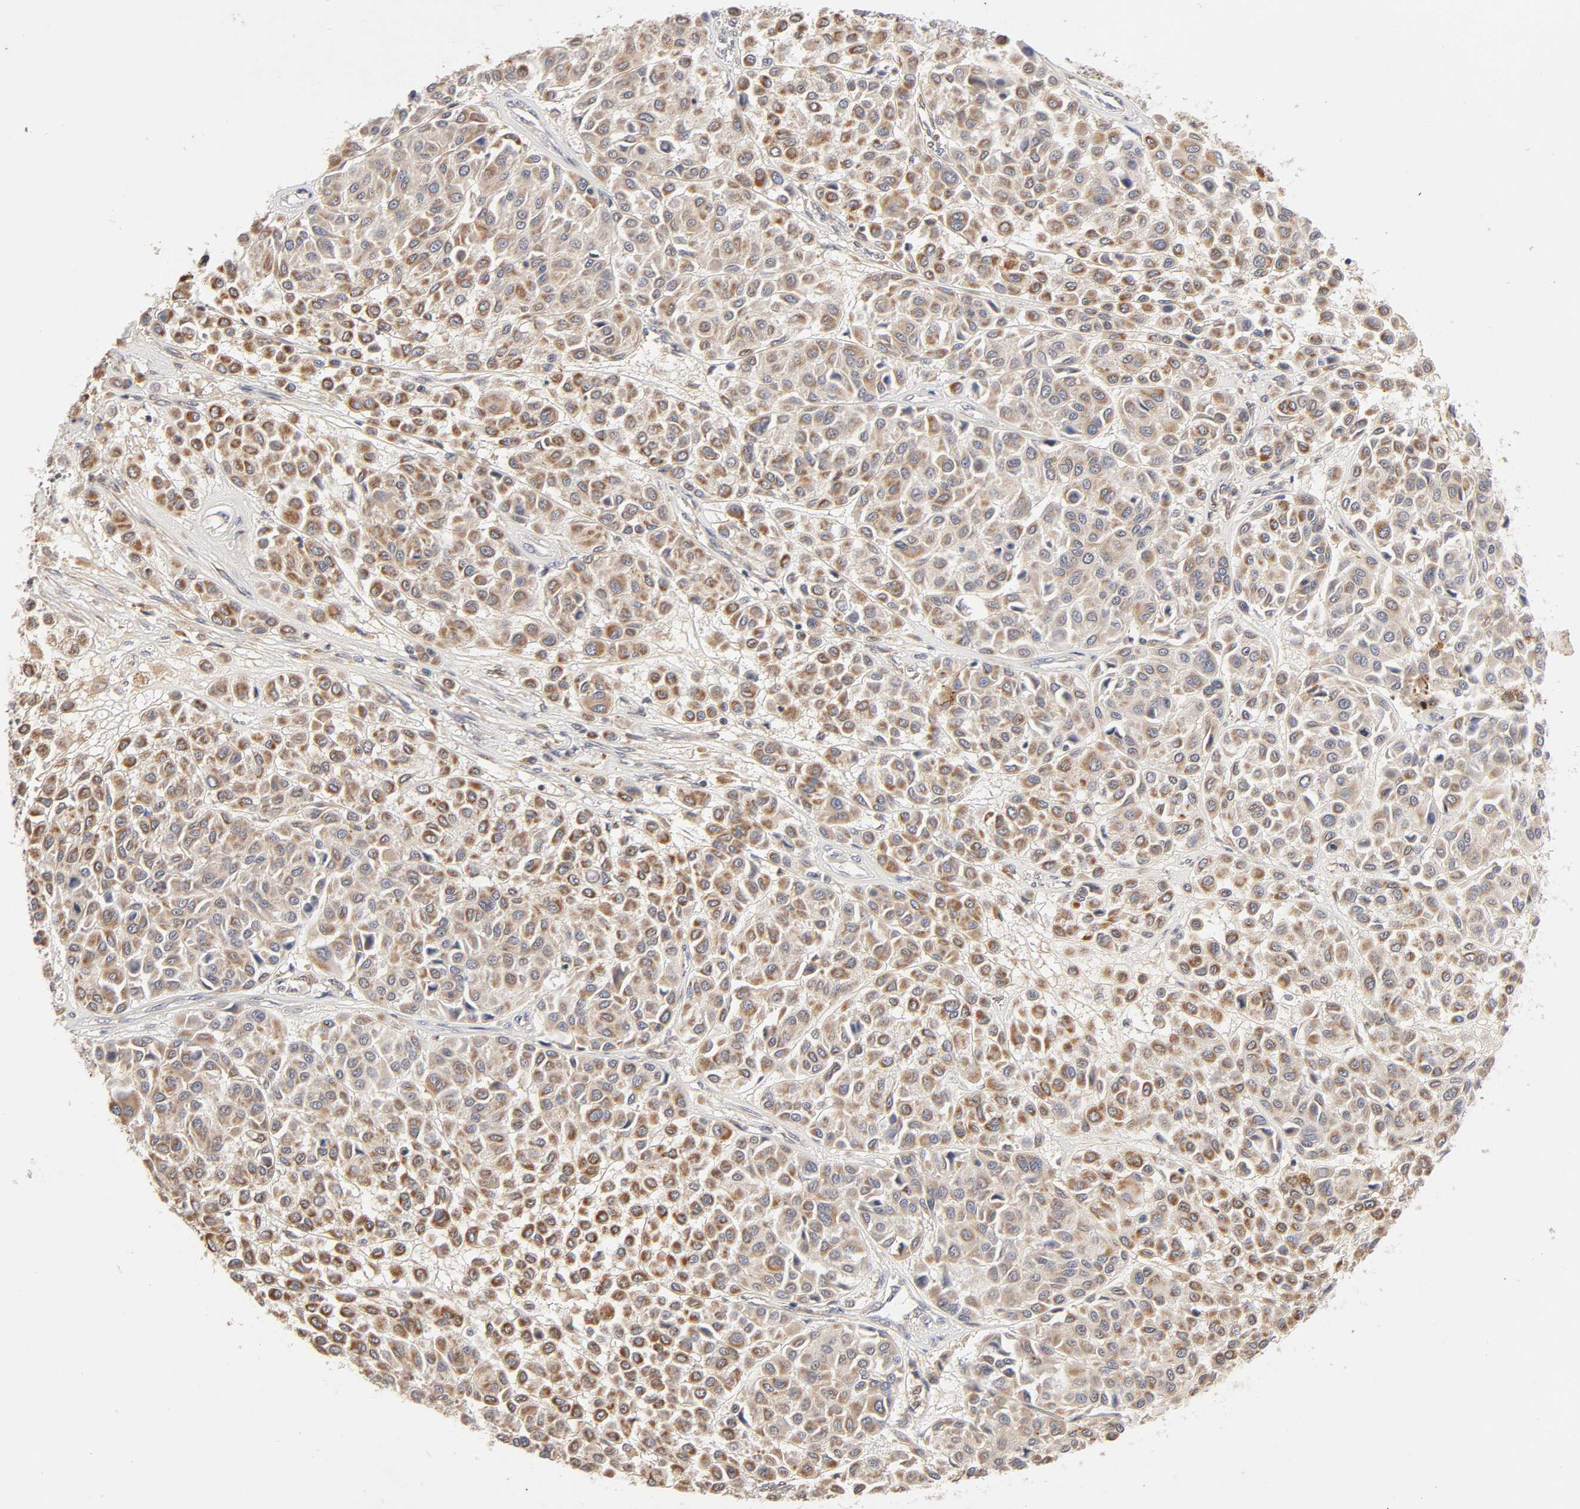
{"staining": {"intensity": "moderate", "quantity": ">75%", "location": "cytoplasmic/membranous"}, "tissue": "melanoma", "cell_type": "Tumor cells", "image_type": "cancer", "snomed": [{"axis": "morphology", "description": "Malignant melanoma, Metastatic site"}, {"axis": "topography", "description": "Soft tissue"}], "caption": "Human malignant melanoma (metastatic site) stained with a protein marker demonstrates moderate staining in tumor cells.", "gene": "CXADR", "patient": {"sex": "male", "age": 41}}